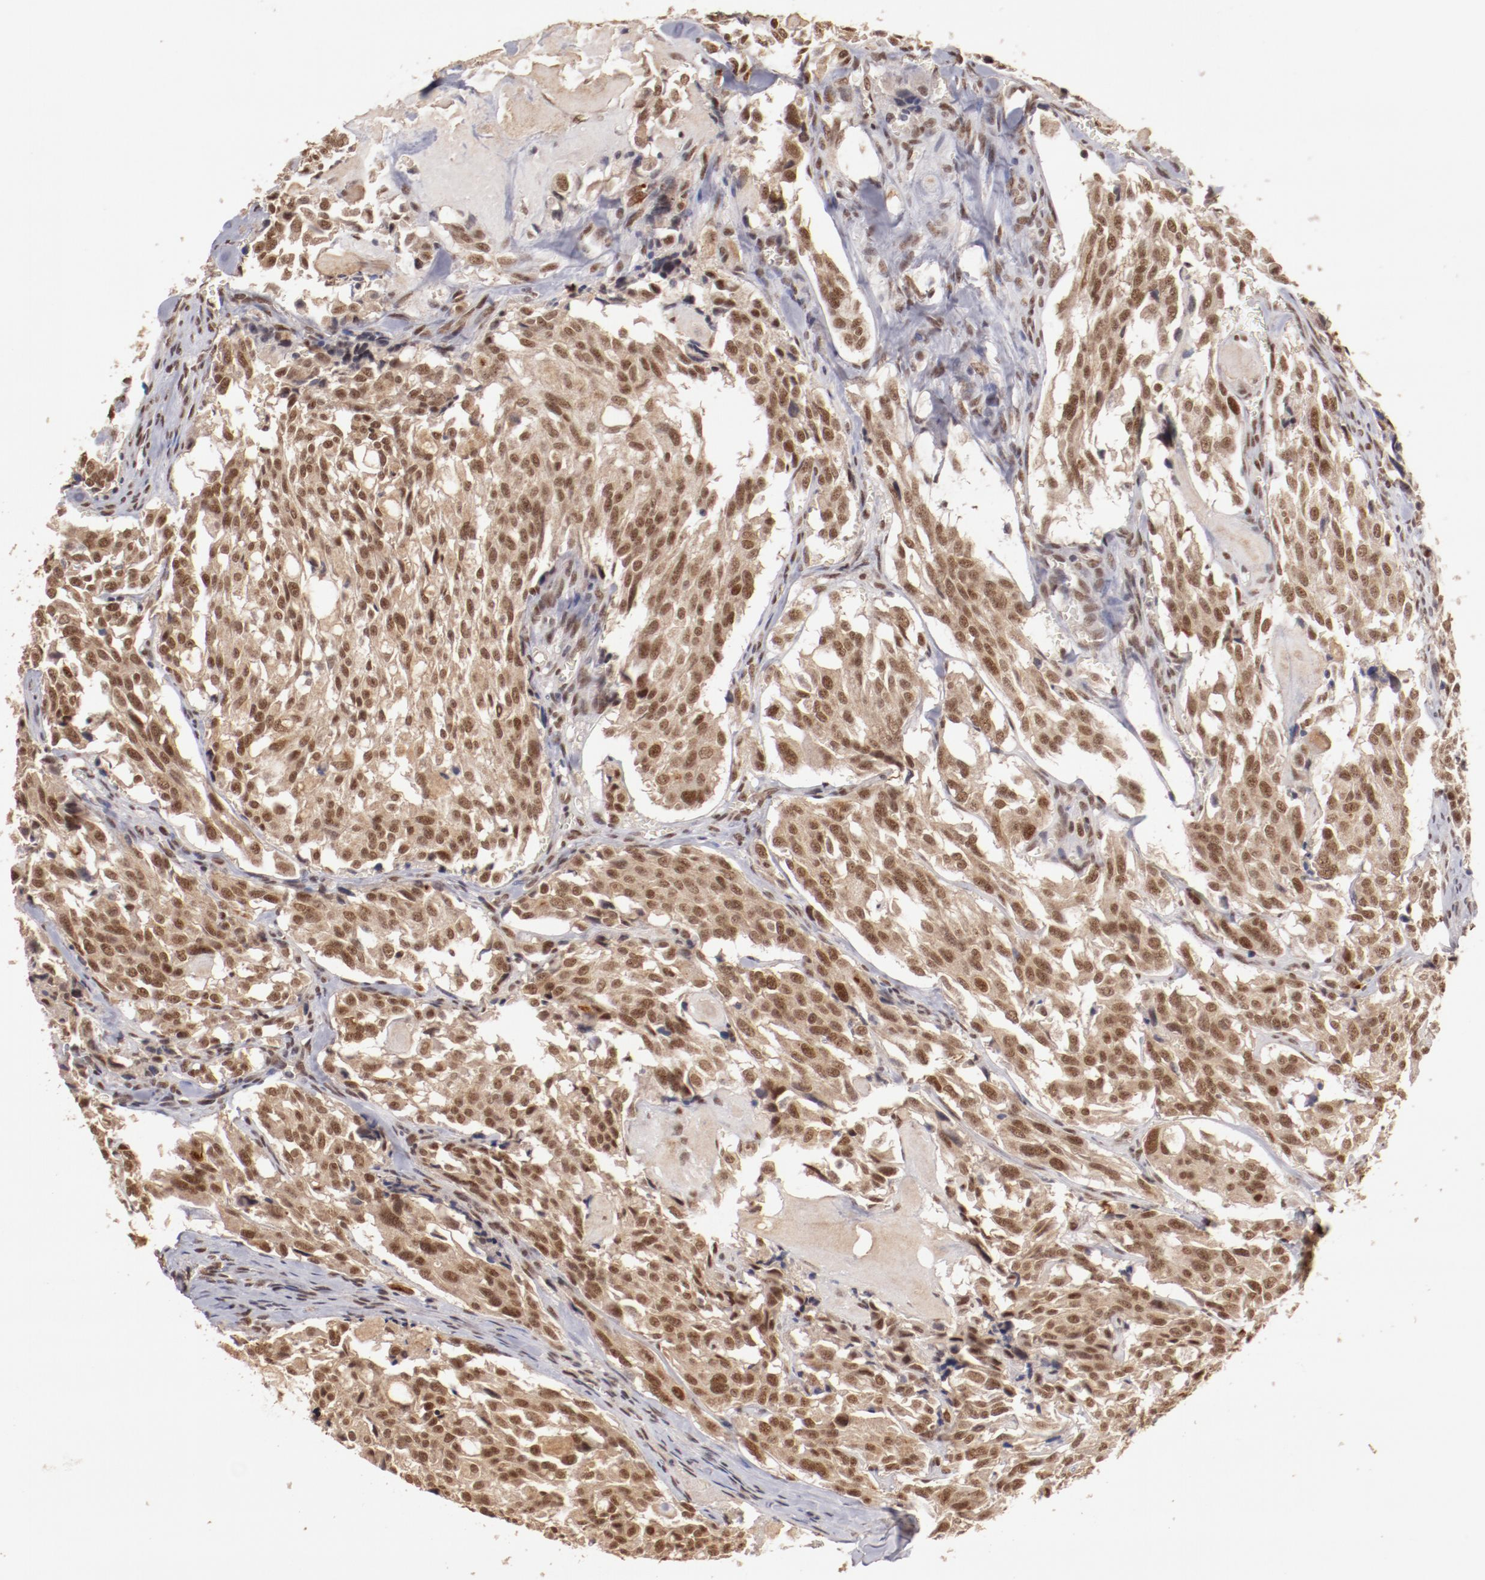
{"staining": {"intensity": "moderate", "quantity": ">75%", "location": "cytoplasmic/membranous,nuclear"}, "tissue": "thyroid cancer", "cell_type": "Tumor cells", "image_type": "cancer", "snomed": [{"axis": "morphology", "description": "Carcinoma, NOS"}, {"axis": "morphology", "description": "Carcinoid, malignant, NOS"}, {"axis": "topography", "description": "Thyroid gland"}], "caption": "High-power microscopy captured an immunohistochemistry histopathology image of thyroid malignant carcinoid, revealing moderate cytoplasmic/membranous and nuclear expression in approximately >75% of tumor cells.", "gene": "CLOCK", "patient": {"sex": "male", "age": 33}}